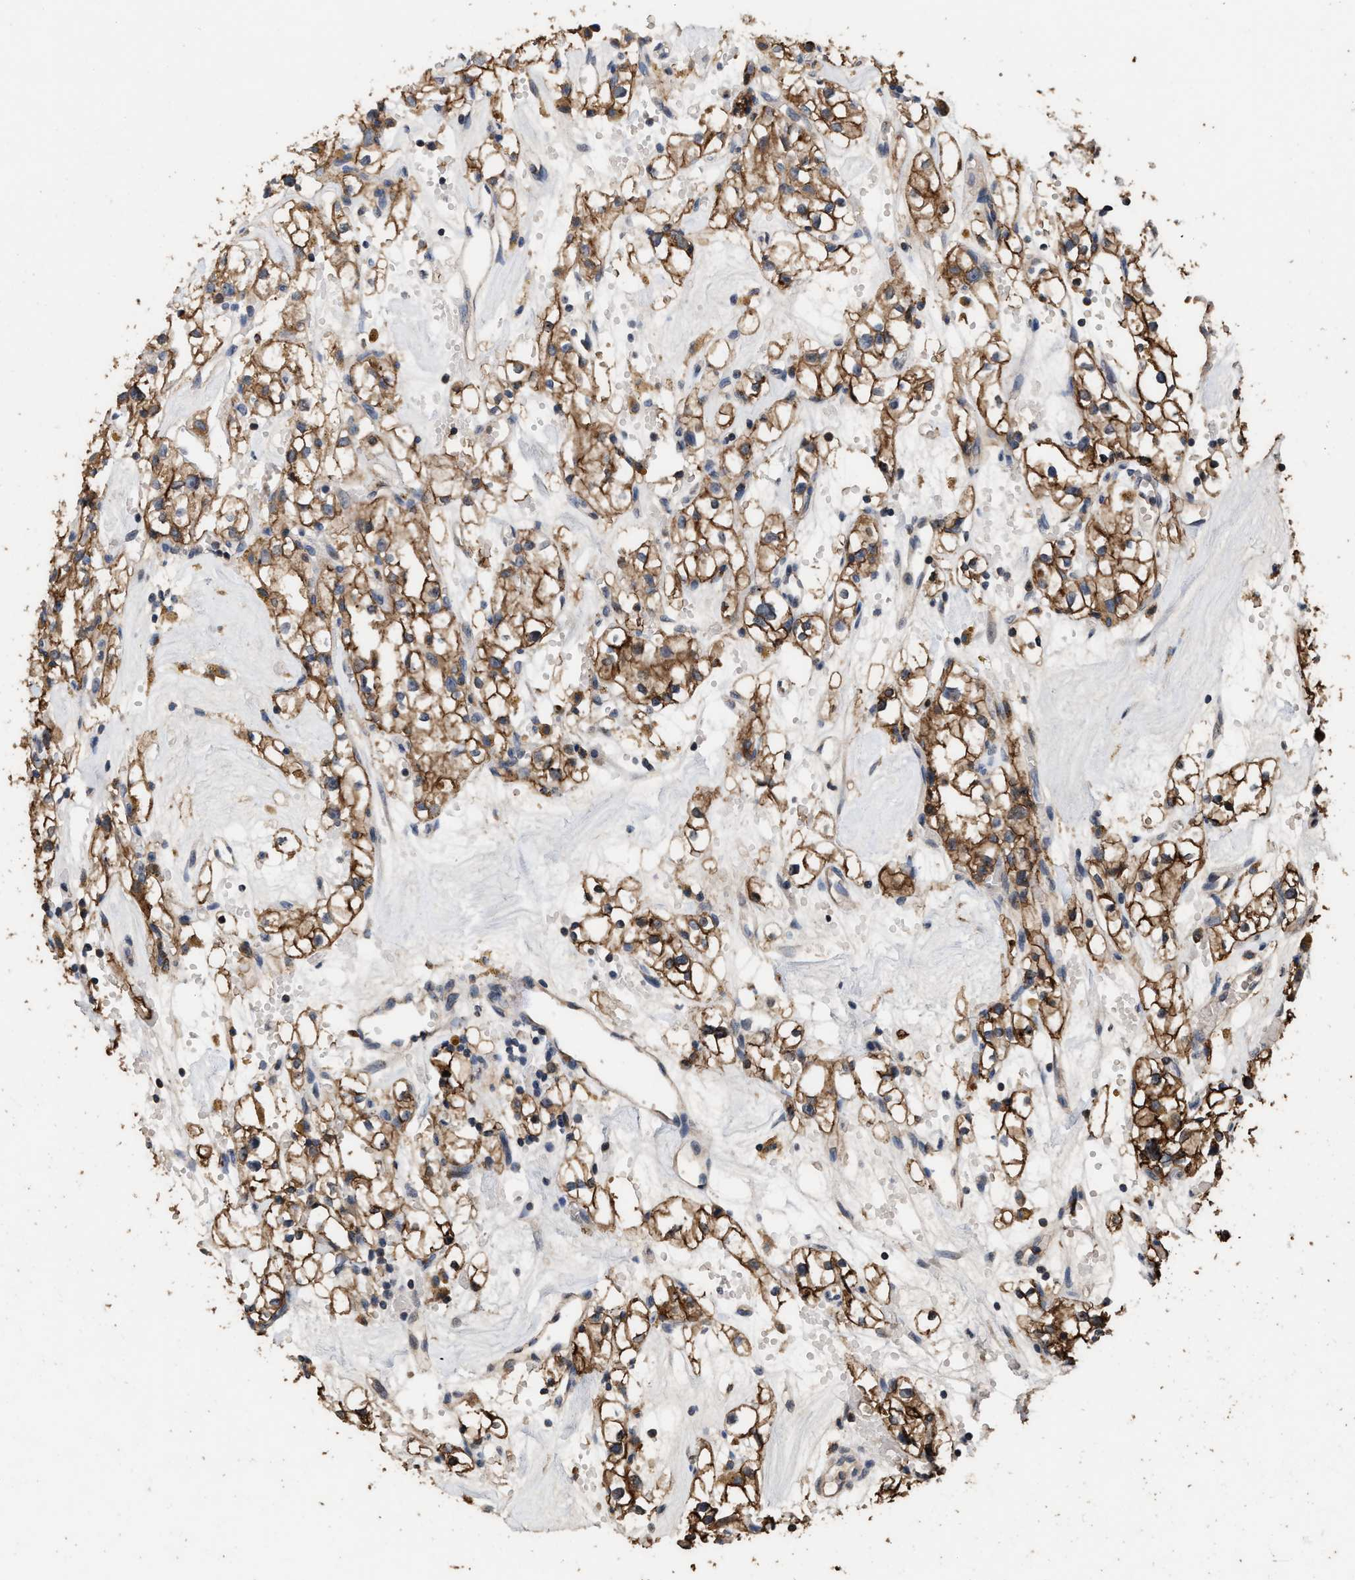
{"staining": {"intensity": "moderate", "quantity": ">75%", "location": "cytoplasmic/membranous"}, "tissue": "renal cancer", "cell_type": "Tumor cells", "image_type": "cancer", "snomed": [{"axis": "morphology", "description": "Adenocarcinoma, NOS"}, {"axis": "topography", "description": "Kidney"}], "caption": "Renal adenocarcinoma was stained to show a protein in brown. There is medium levels of moderate cytoplasmic/membranous positivity in approximately >75% of tumor cells.", "gene": "TDRKH", "patient": {"sex": "male", "age": 56}}